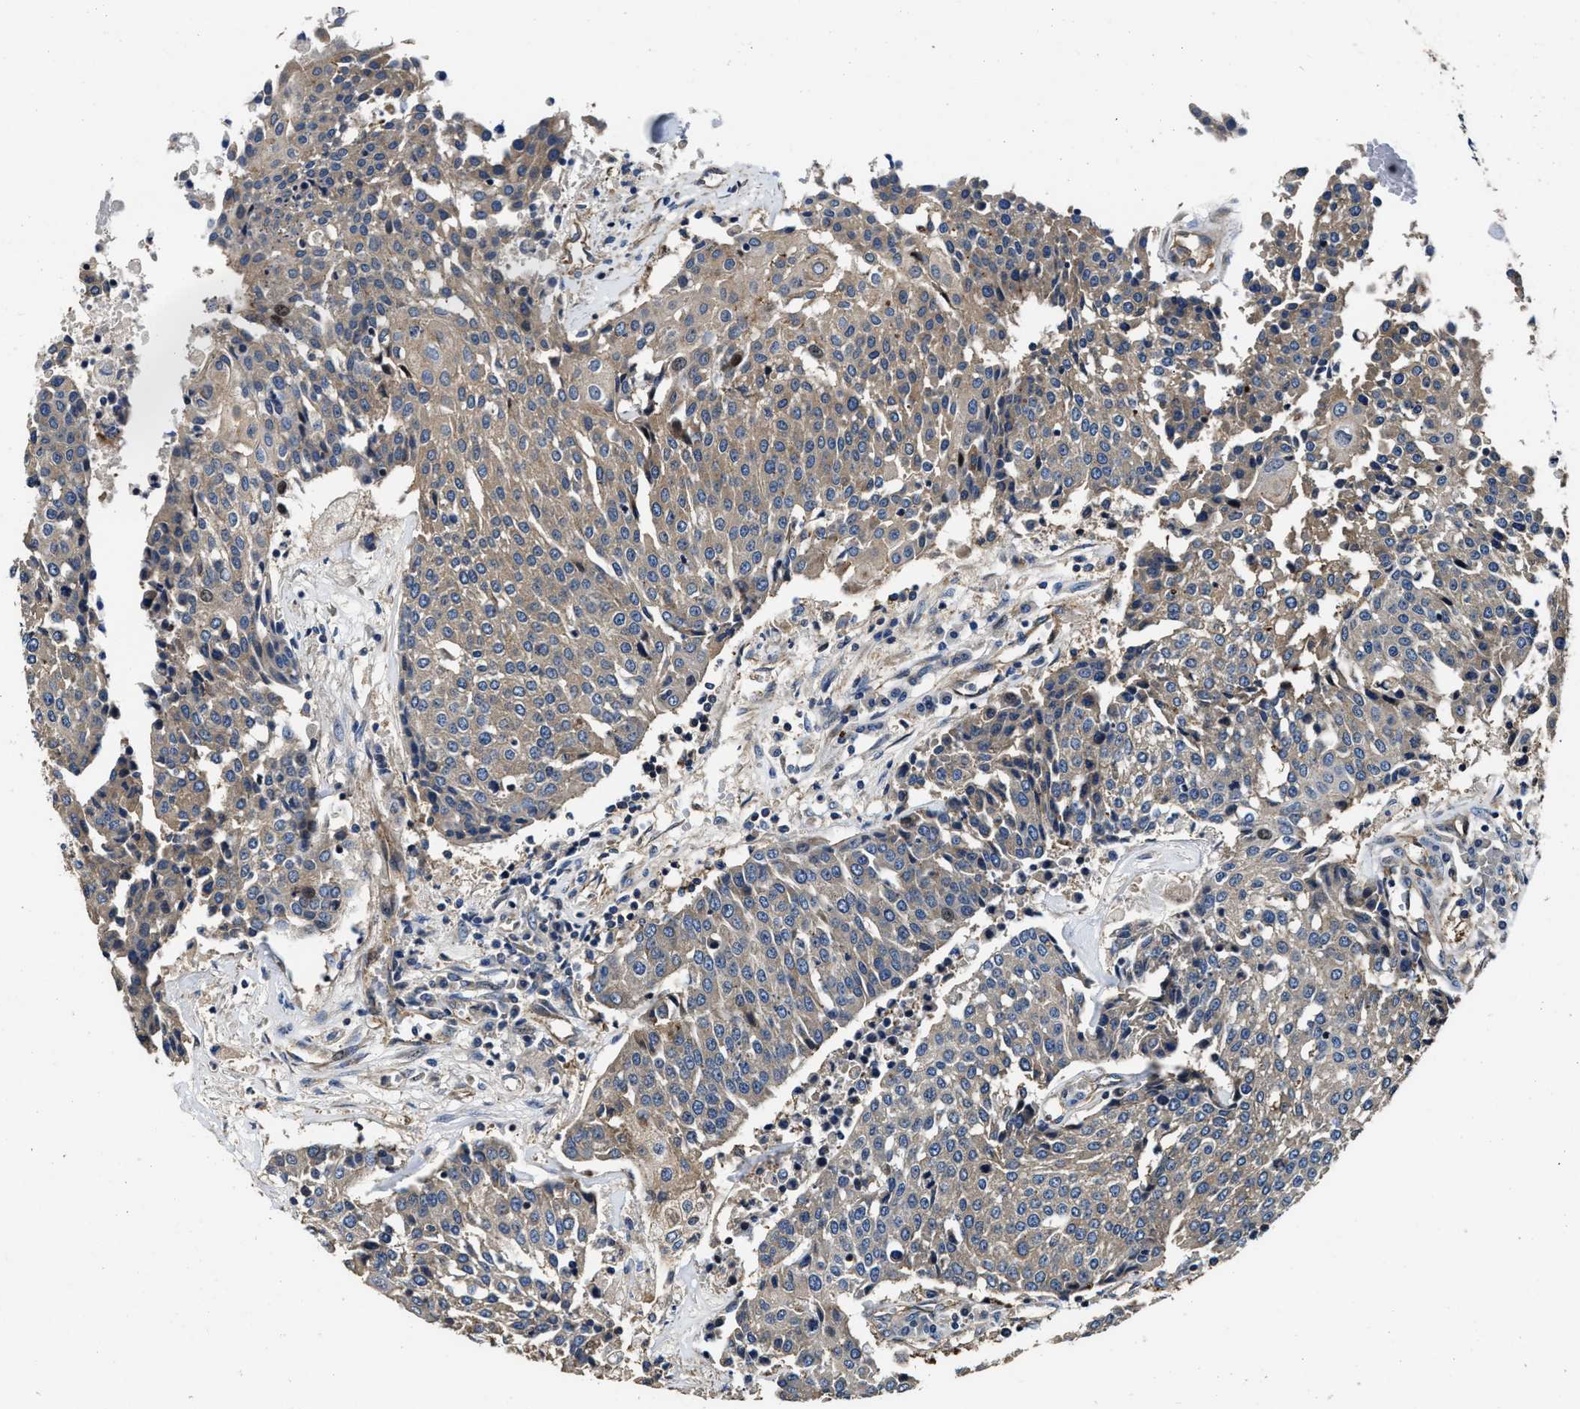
{"staining": {"intensity": "weak", "quantity": ">75%", "location": "cytoplasmic/membranous"}, "tissue": "urothelial cancer", "cell_type": "Tumor cells", "image_type": "cancer", "snomed": [{"axis": "morphology", "description": "Urothelial carcinoma, High grade"}, {"axis": "topography", "description": "Urinary bladder"}], "caption": "IHC (DAB (3,3'-diaminobenzidine)) staining of high-grade urothelial carcinoma shows weak cytoplasmic/membranous protein positivity in approximately >75% of tumor cells.", "gene": "PTAR1", "patient": {"sex": "female", "age": 85}}